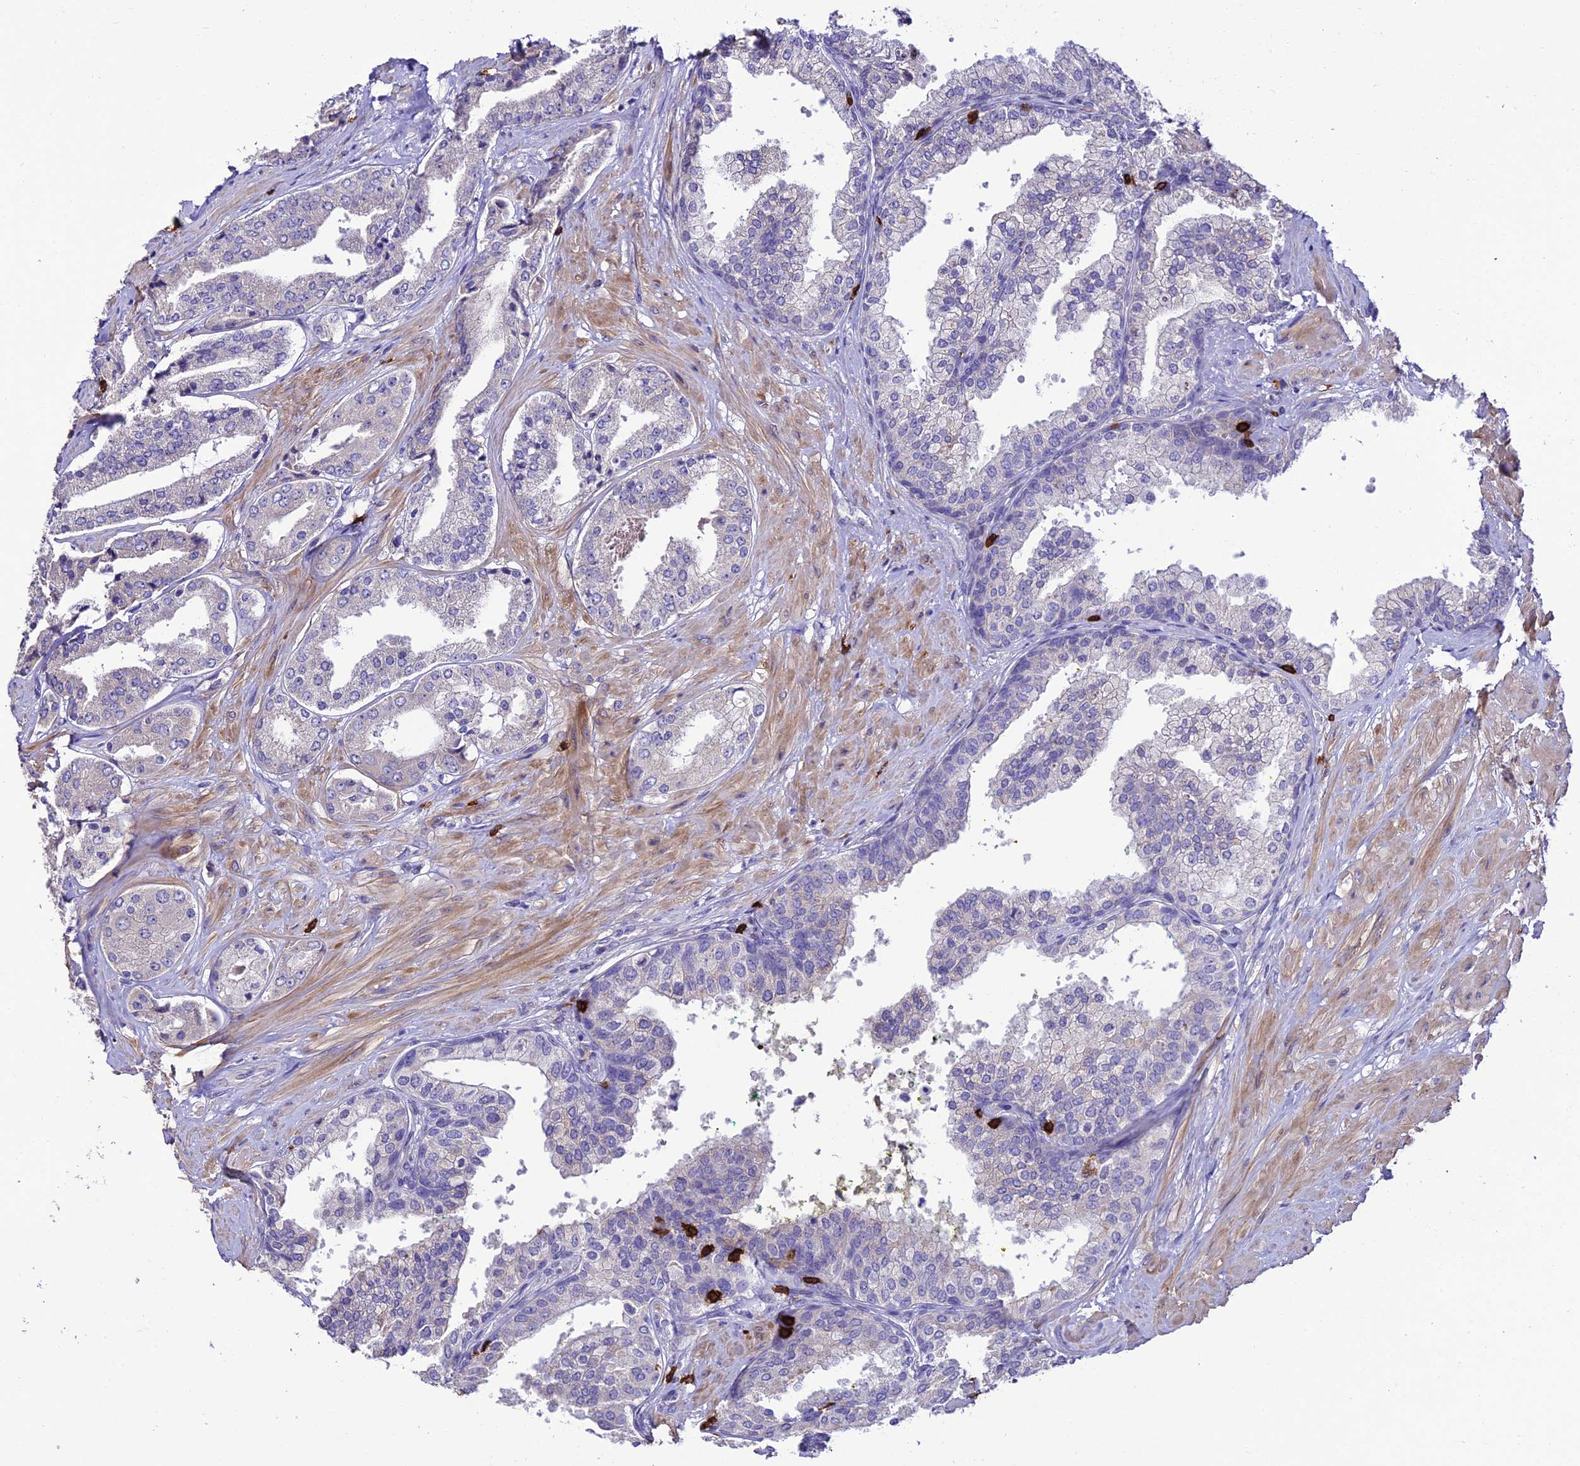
{"staining": {"intensity": "negative", "quantity": "none", "location": "none"}, "tissue": "prostate cancer", "cell_type": "Tumor cells", "image_type": "cancer", "snomed": [{"axis": "morphology", "description": "Adenocarcinoma, High grade"}, {"axis": "topography", "description": "Prostate"}], "caption": "Micrograph shows no protein staining in tumor cells of high-grade adenocarcinoma (prostate) tissue. Nuclei are stained in blue.", "gene": "PTPRCAP", "patient": {"sex": "male", "age": 63}}